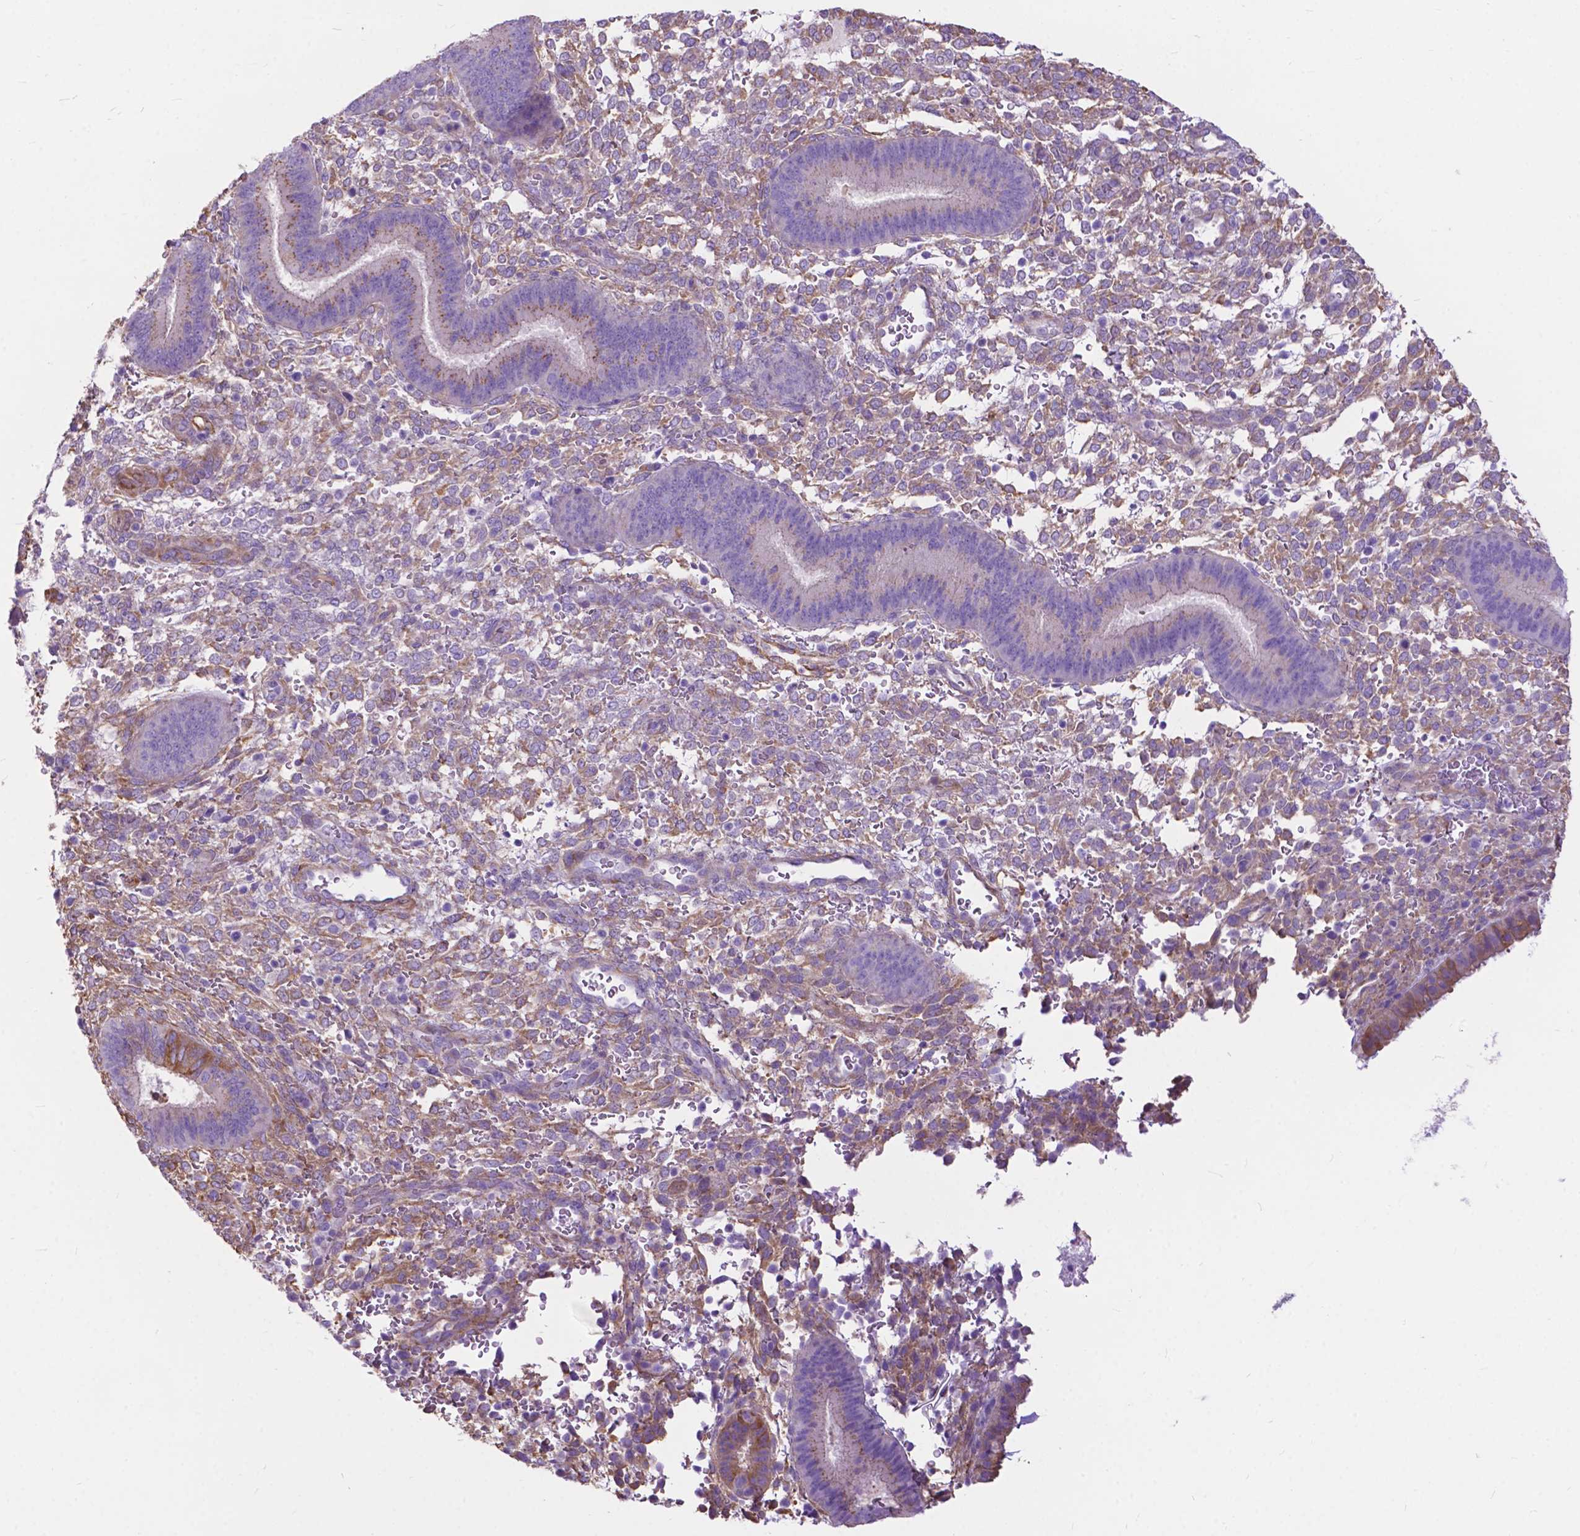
{"staining": {"intensity": "negative", "quantity": "none", "location": "none"}, "tissue": "endometrium", "cell_type": "Cells in endometrial stroma", "image_type": "normal", "snomed": [{"axis": "morphology", "description": "Normal tissue, NOS"}, {"axis": "topography", "description": "Endometrium"}], "caption": "IHC image of unremarkable endometrium: endometrium stained with DAB (3,3'-diaminobenzidine) exhibits no significant protein positivity in cells in endometrial stroma.", "gene": "PCDHA12", "patient": {"sex": "female", "age": 39}}